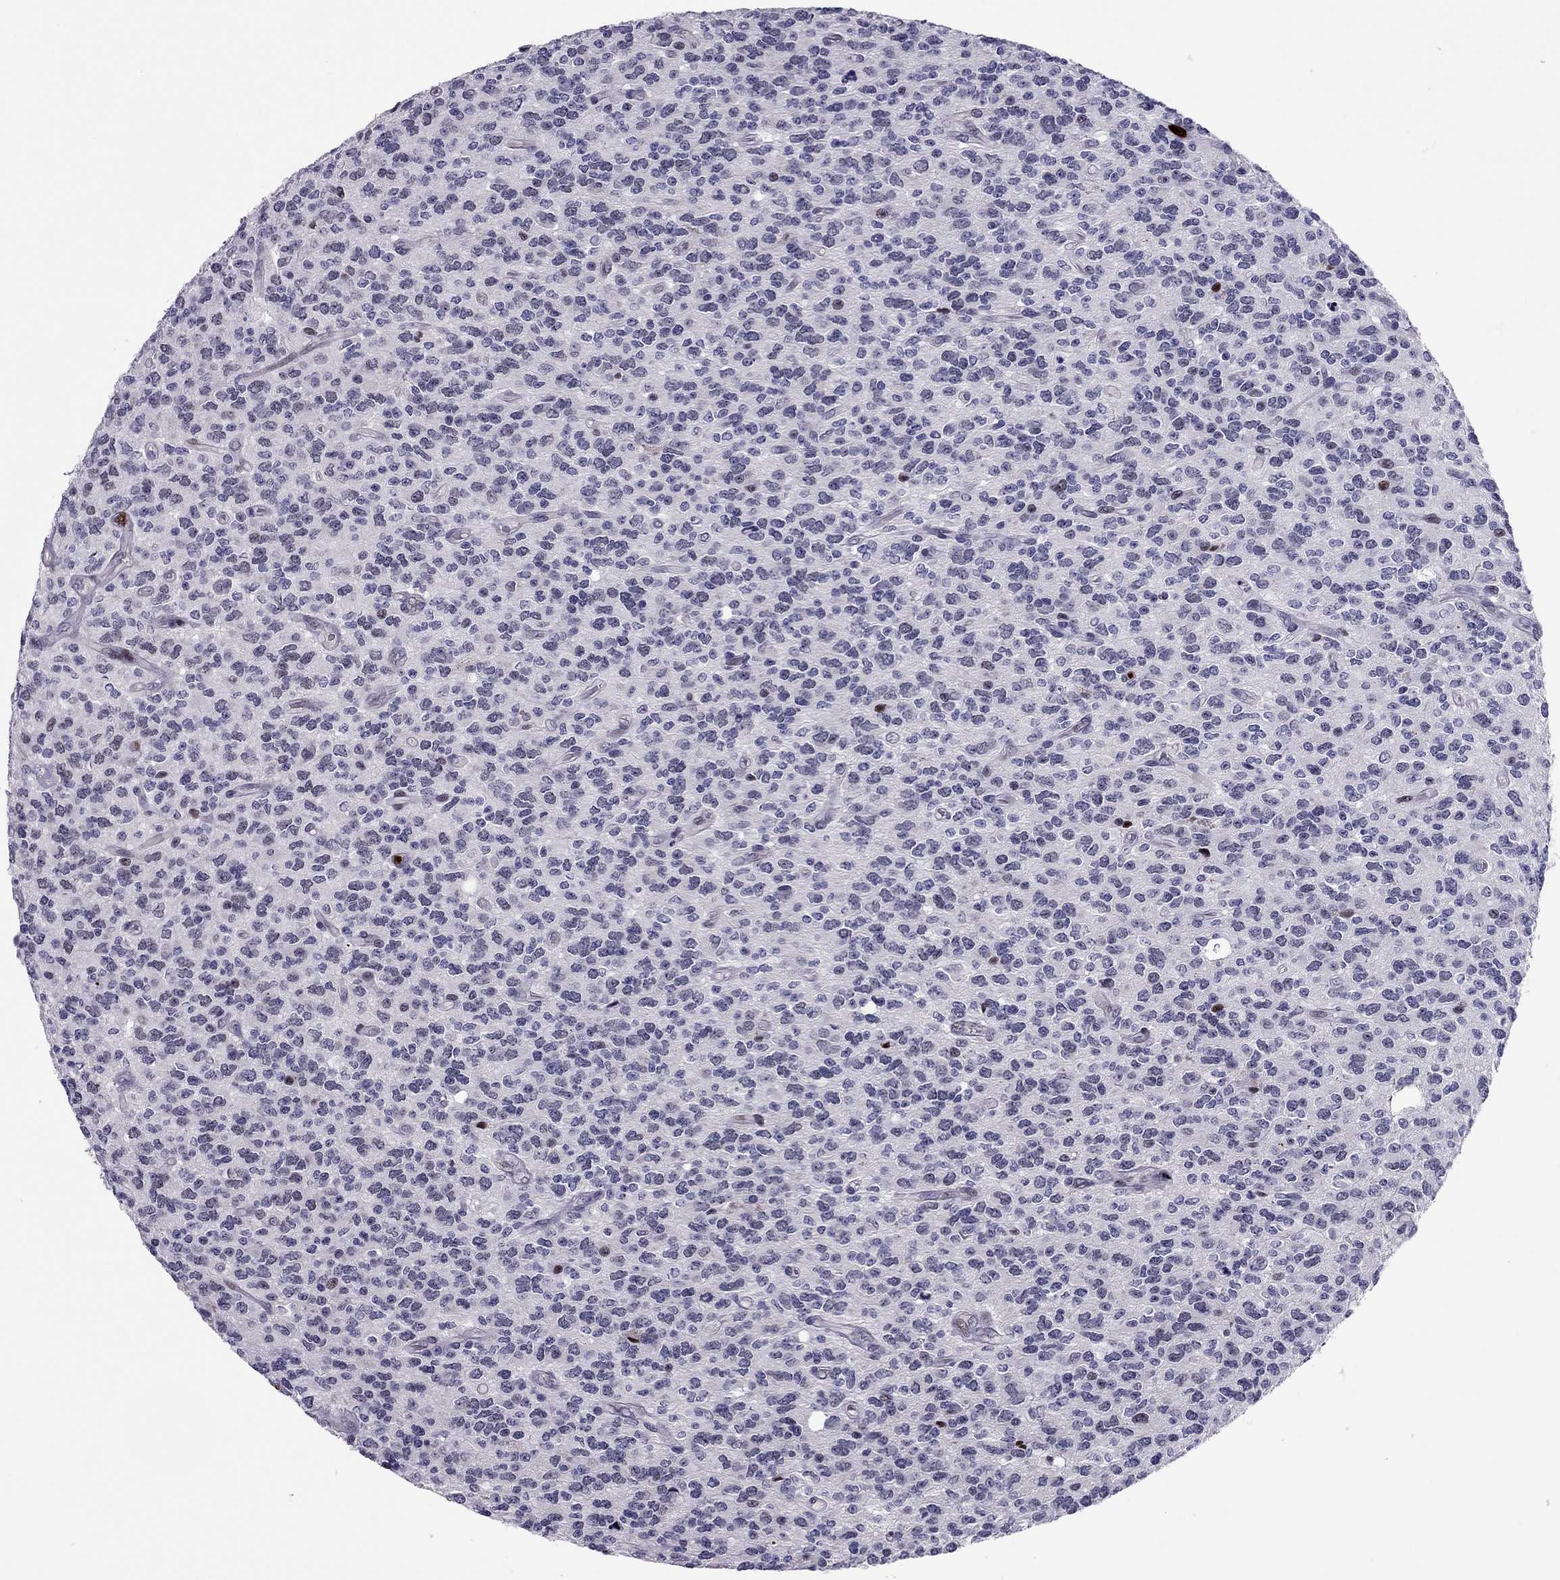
{"staining": {"intensity": "negative", "quantity": "none", "location": "none"}, "tissue": "glioma", "cell_type": "Tumor cells", "image_type": "cancer", "snomed": [{"axis": "morphology", "description": "Glioma, malignant, Low grade"}, {"axis": "topography", "description": "Brain"}], "caption": "The photomicrograph shows no significant positivity in tumor cells of low-grade glioma (malignant). (DAB immunohistochemistry, high magnification).", "gene": "CCL27", "patient": {"sex": "female", "age": 45}}